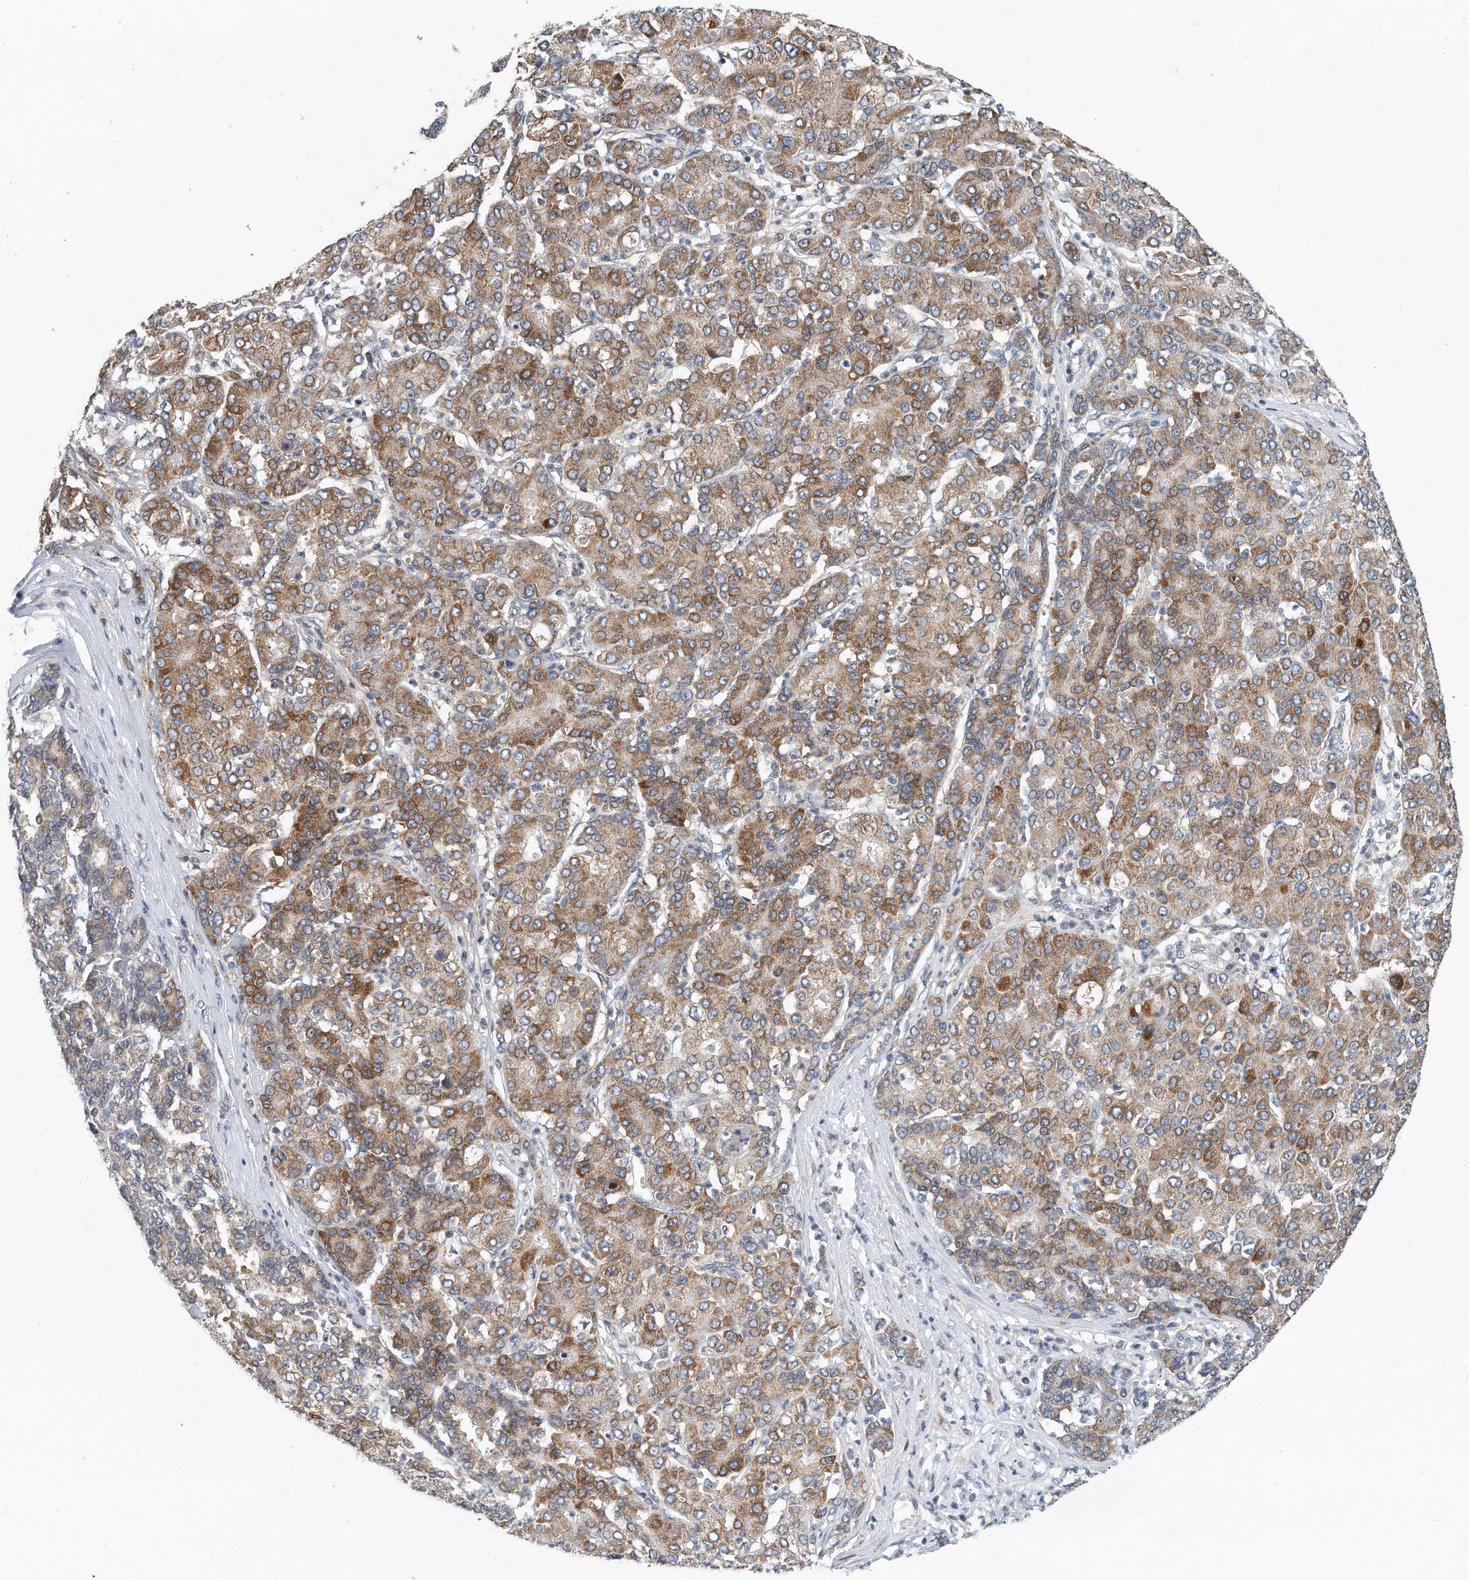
{"staining": {"intensity": "moderate", "quantity": ">75%", "location": "cytoplasmic/membranous"}, "tissue": "liver cancer", "cell_type": "Tumor cells", "image_type": "cancer", "snomed": [{"axis": "morphology", "description": "Carcinoma, Hepatocellular, NOS"}, {"axis": "topography", "description": "Liver"}], "caption": "DAB immunohistochemical staining of liver cancer demonstrates moderate cytoplasmic/membranous protein expression in approximately >75% of tumor cells. (IHC, brightfield microscopy, high magnification).", "gene": "VLDLR", "patient": {"sex": "male", "age": 65}}